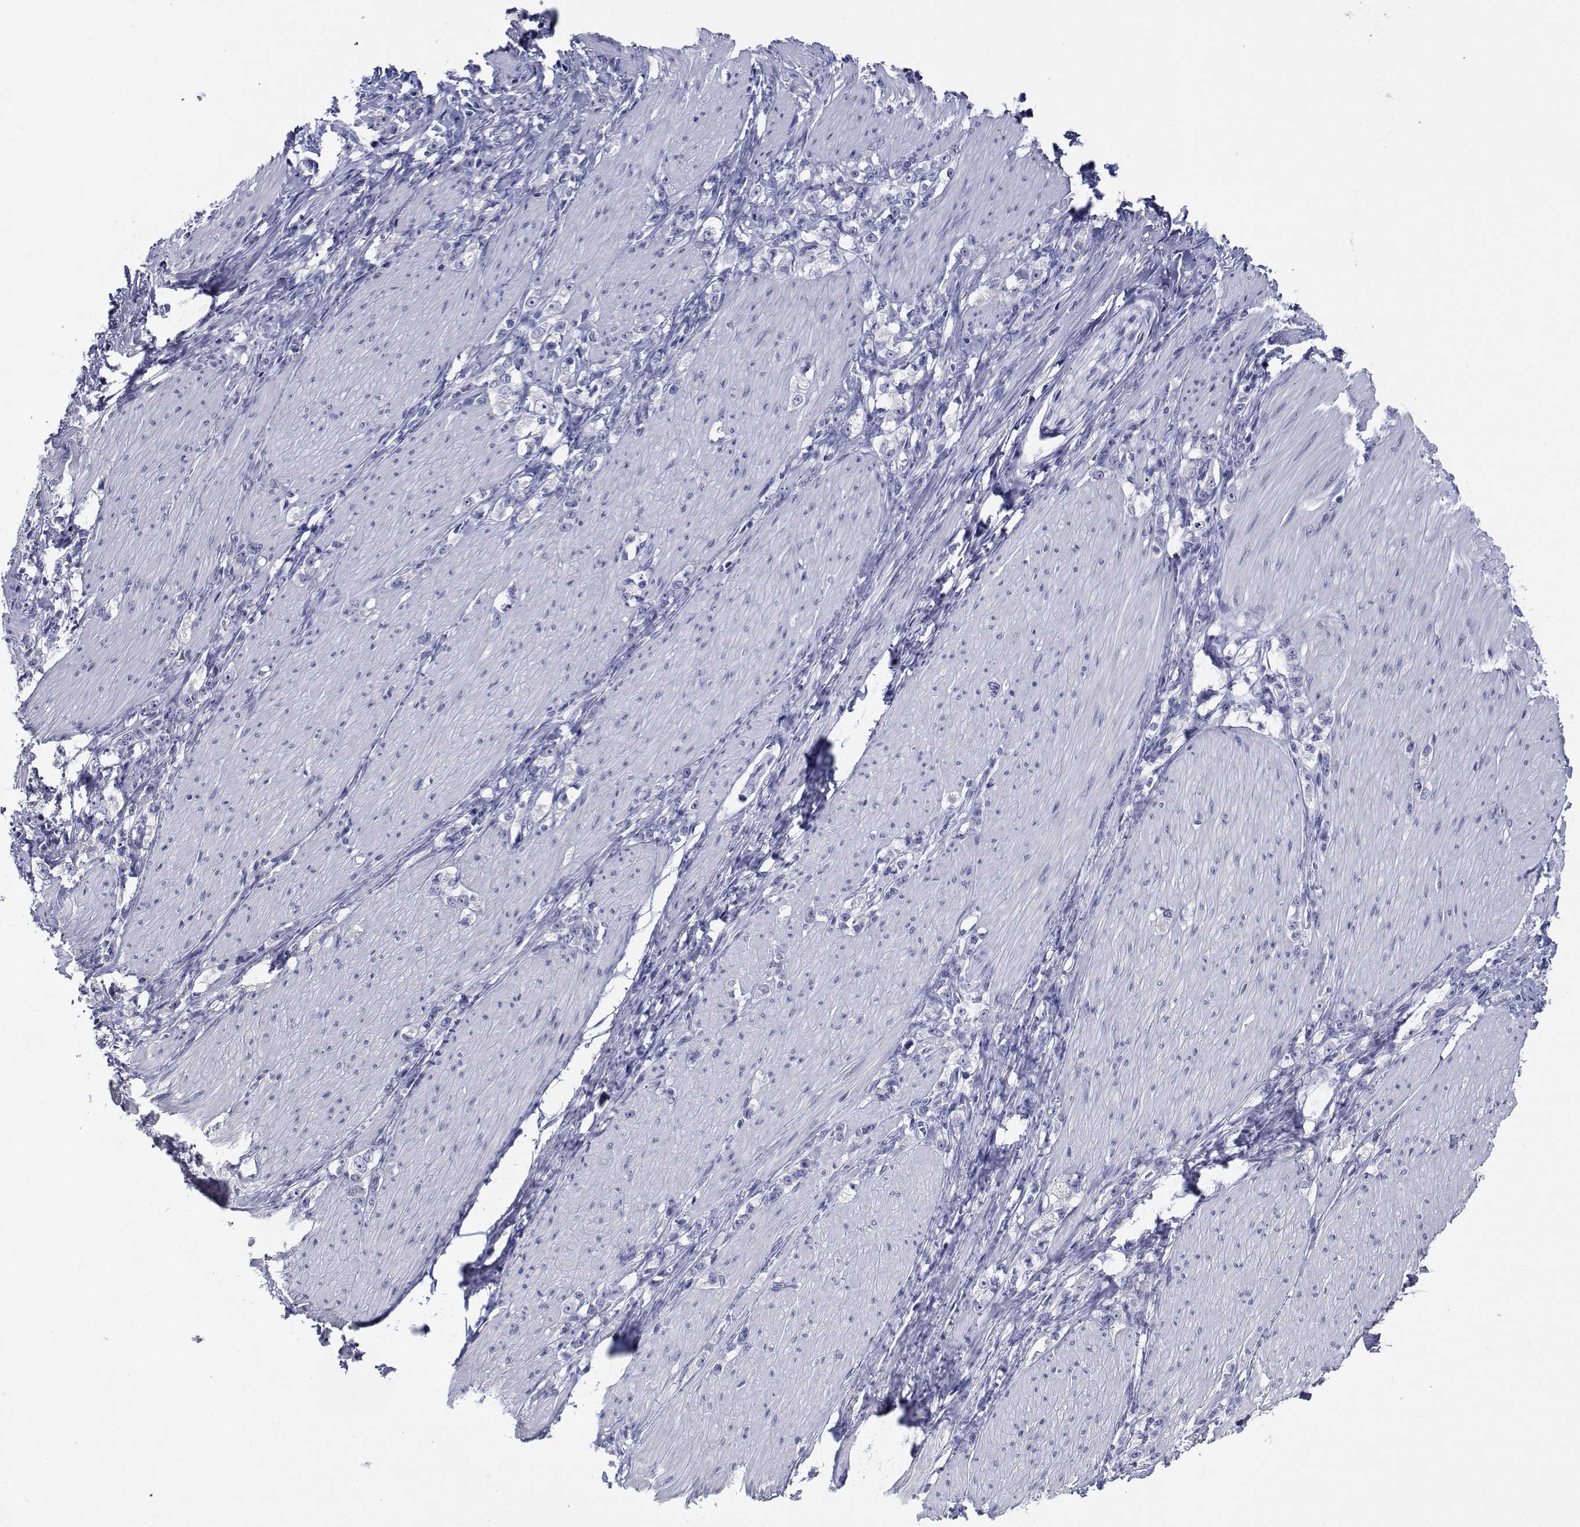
{"staining": {"intensity": "negative", "quantity": "none", "location": "none"}, "tissue": "stomach cancer", "cell_type": "Tumor cells", "image_type": "cancer", "snomed": [{"axis": "morphology", "description": "Adenocarcinoma, NOS"}, {"axis": "topography", "description": "Stomach, lower"}], "caption": "Immunohistochemistry image of human stomach cancer (adenocarcinoma) stained for a protein (brown), which displays no expression in tumor cells. (DAB immunohistochemistry with hematoxylin counter stain).", "gene": "PLXNA4", "patient": {"sex": "male", "age": 88}}